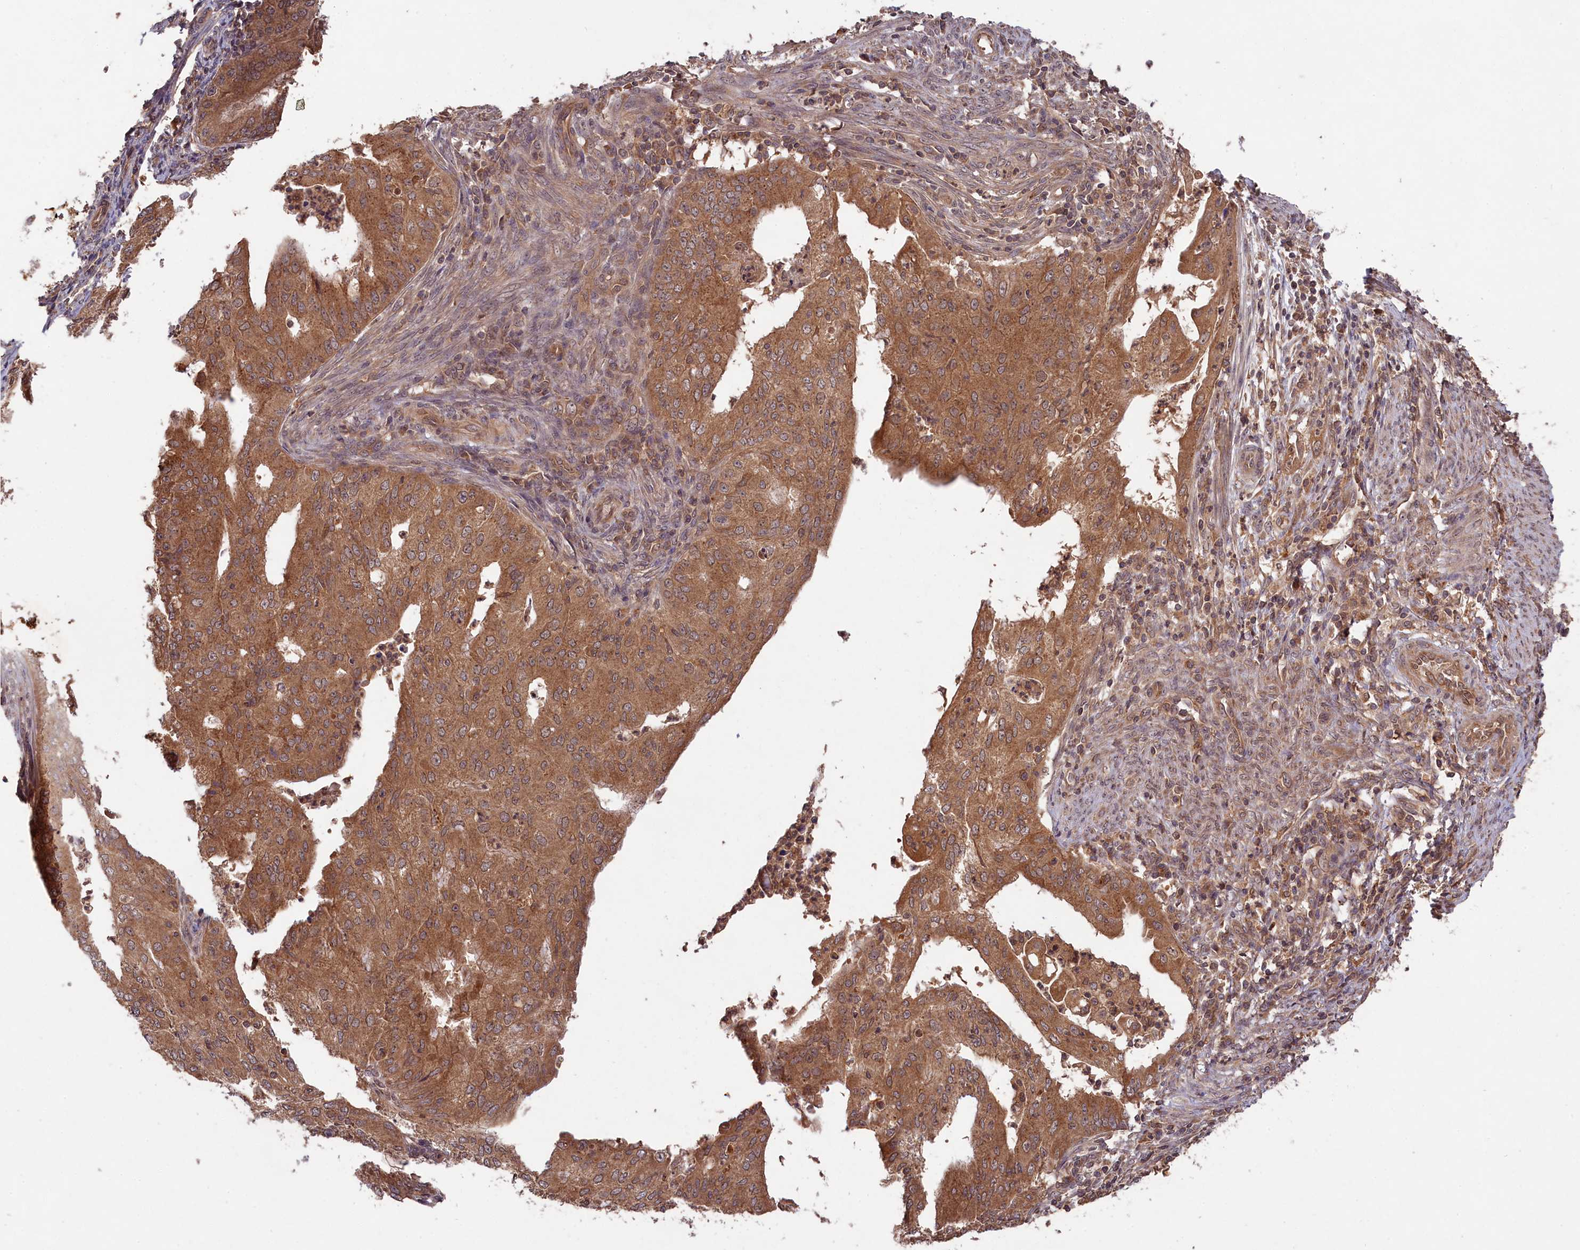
{"staining": {"intensity": "moderate", "quantity": ">75%", "location": "cytoplasmic/membranous"}, "tissue": "endometrial cancer", "cell_type": "Tumor cells", "image_type": "cancer", "snomed": [{"axis": "morphology", "description": "Adenocarcinoma, NOS"}, {"axis": "topography", "description": "Endometrium"}], "caption": "A histopathology image of human endometrial adenocarcinoma stained for a protein demonstrates moderate cytoplasmic/membranous brown staining in tumor cells.", "gene": "CHAC1", "patient": {"sex": "female", "age": 50}}